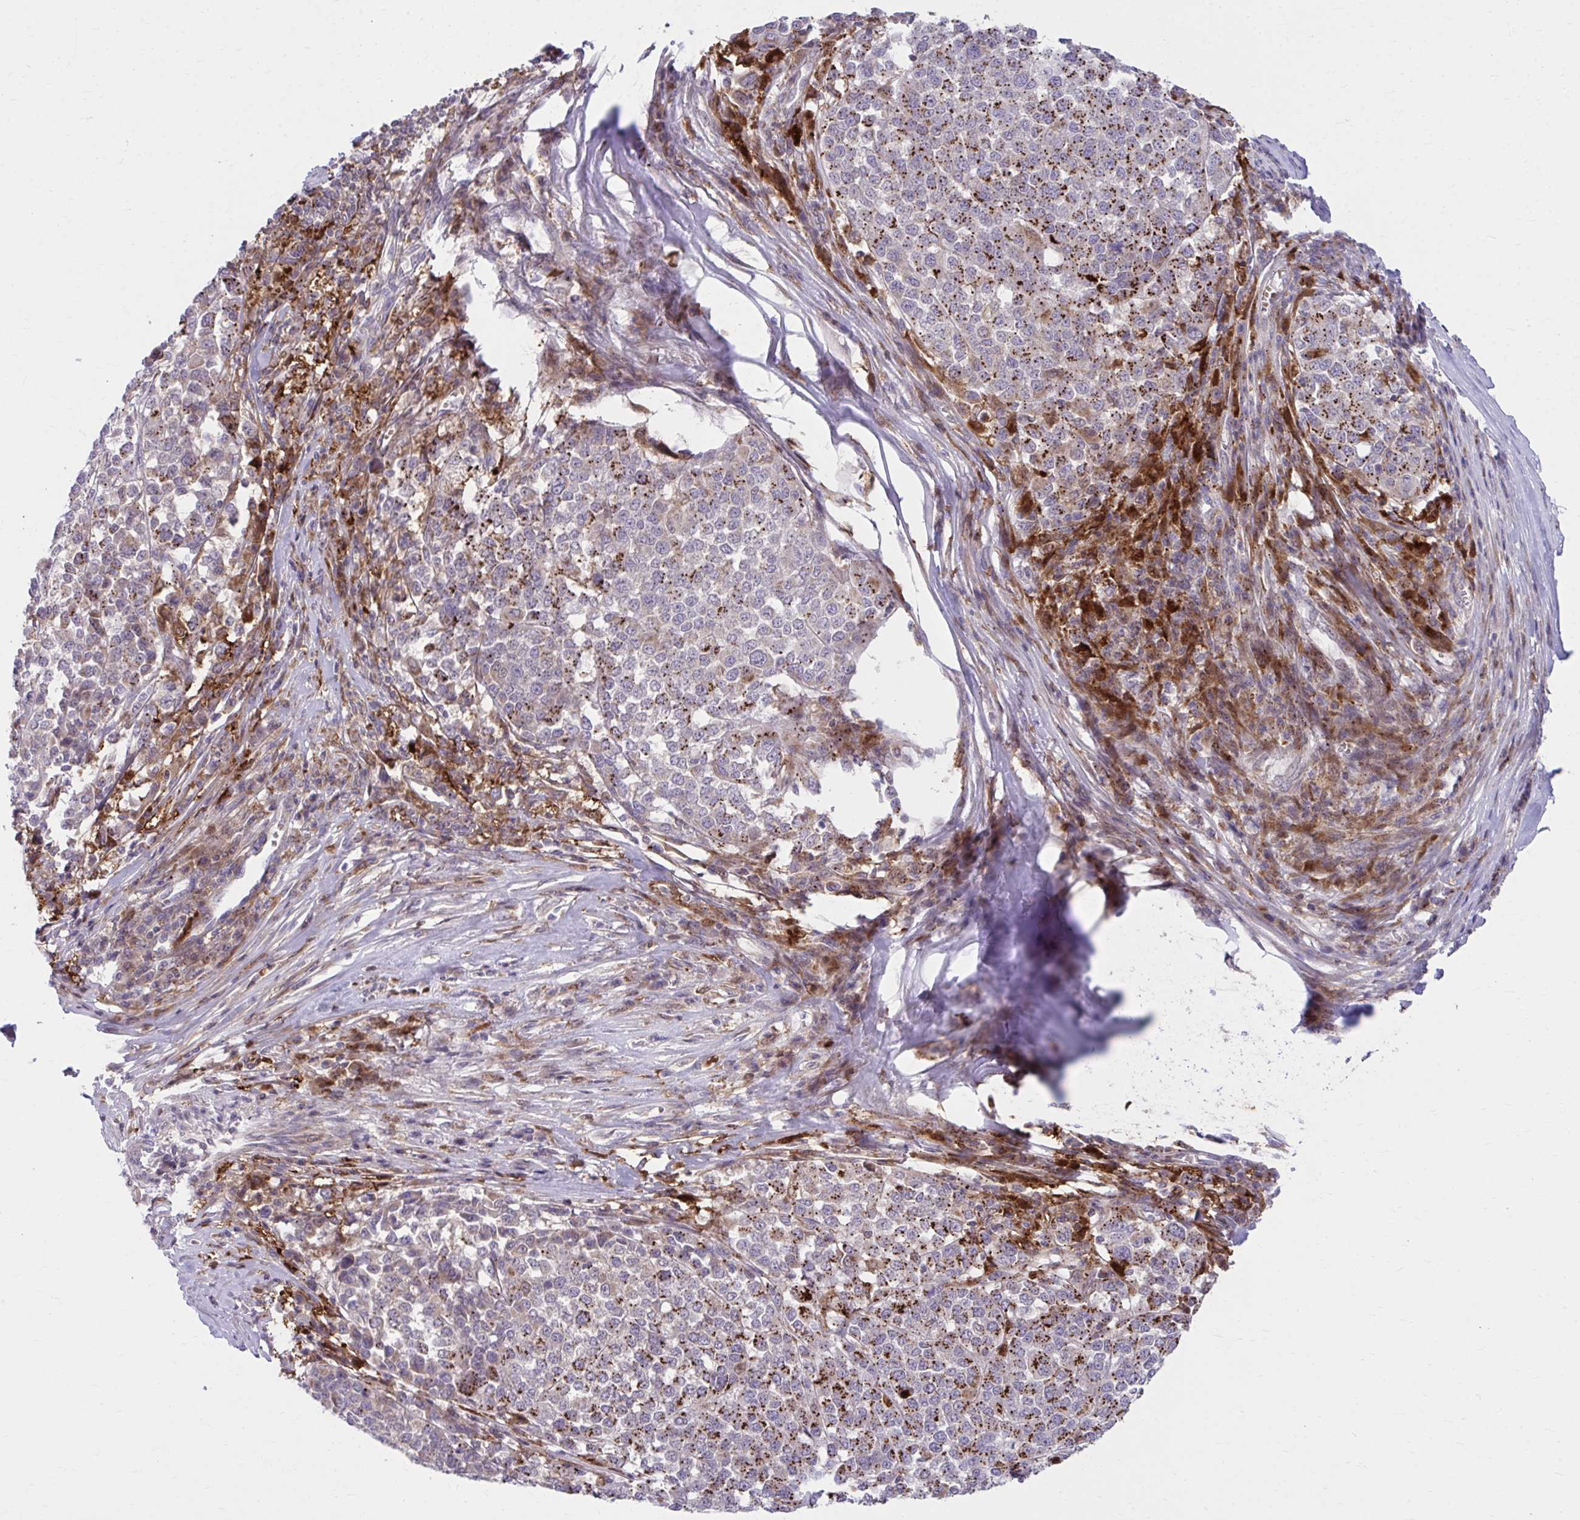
{"staining": {"intensity": "strong", "quantity": "25%-75%", "location": "cytoplasmic/membranous"}, "tissue": "melanoma", "cell_type": "Tumor cells", "image_type": "cancer", "snomed": [{"axis": "morphology", "description": "Malignant melanoma, Metastatic site"}, {"axis": "topography", "description": "Lymph node"}], "caption": "This is a micrograph of immunohistochemistry staining of malignant melanoma (metastatic site), which shows strong expression in the cytoplasmic/membranous of tumor cells.", "gene": "C16orf54", "patient": {"sex": "male", "age": 44}}